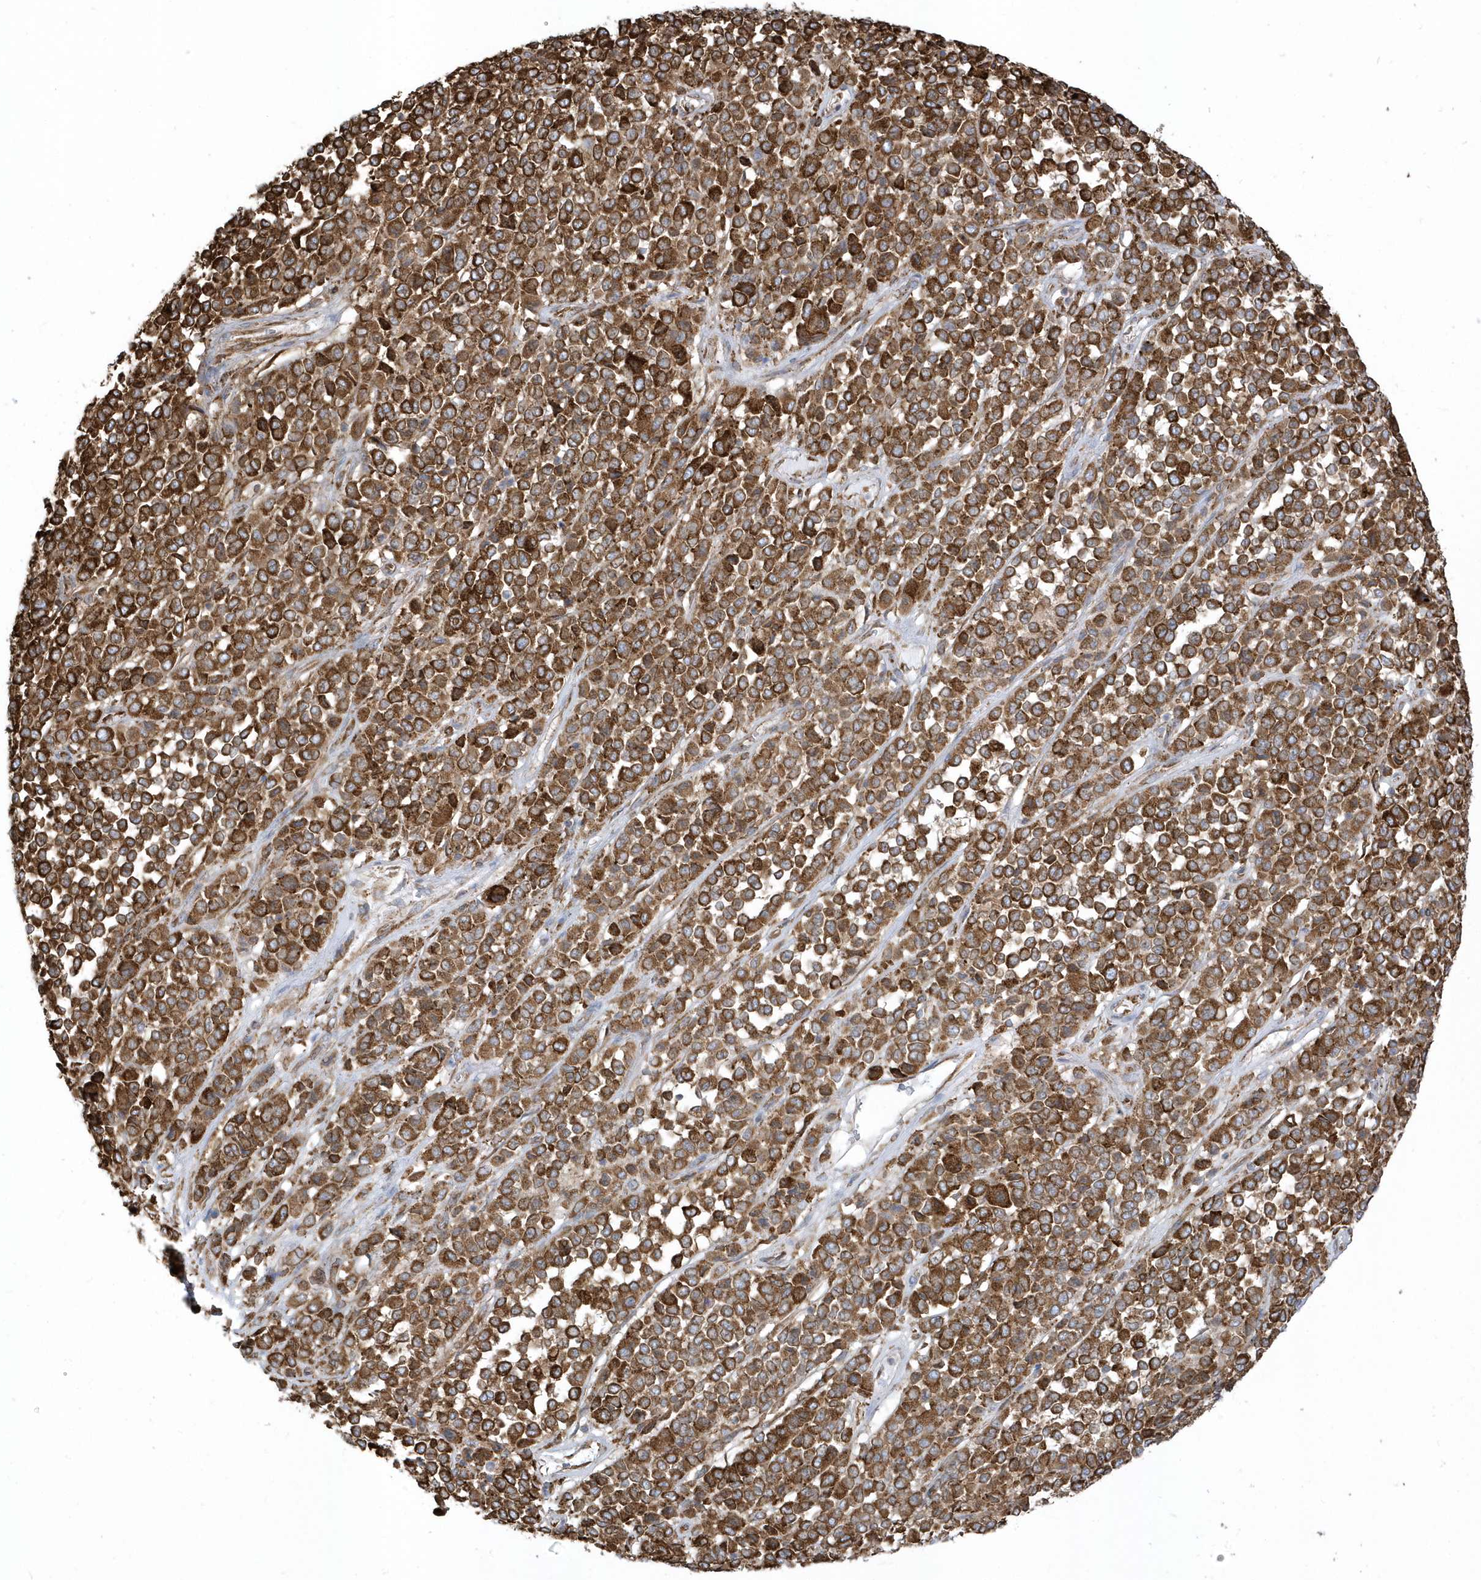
{"staining": {"intensity": "strong", "quantity": ">75%", "location": "cytoplasmic/membranous"}, "tissue": "melanoma", "cell_type": "Tumor cells", "image_type": "cancer", "snomed": [{"axis": "morphology", "description": "Malignant melanoma, Metastatic site"}, {"axis": "topography", "description": "Pancreas"}], "caption": "DAB immunohistochemical staining of human melanoma displays strong cytoplasmic/membranous protein staining in approximately >75% of tumor cells. Nuclei are stained in blue.", "gene": "PDIA6", "patient": {"sex": "female", "age": 30}}